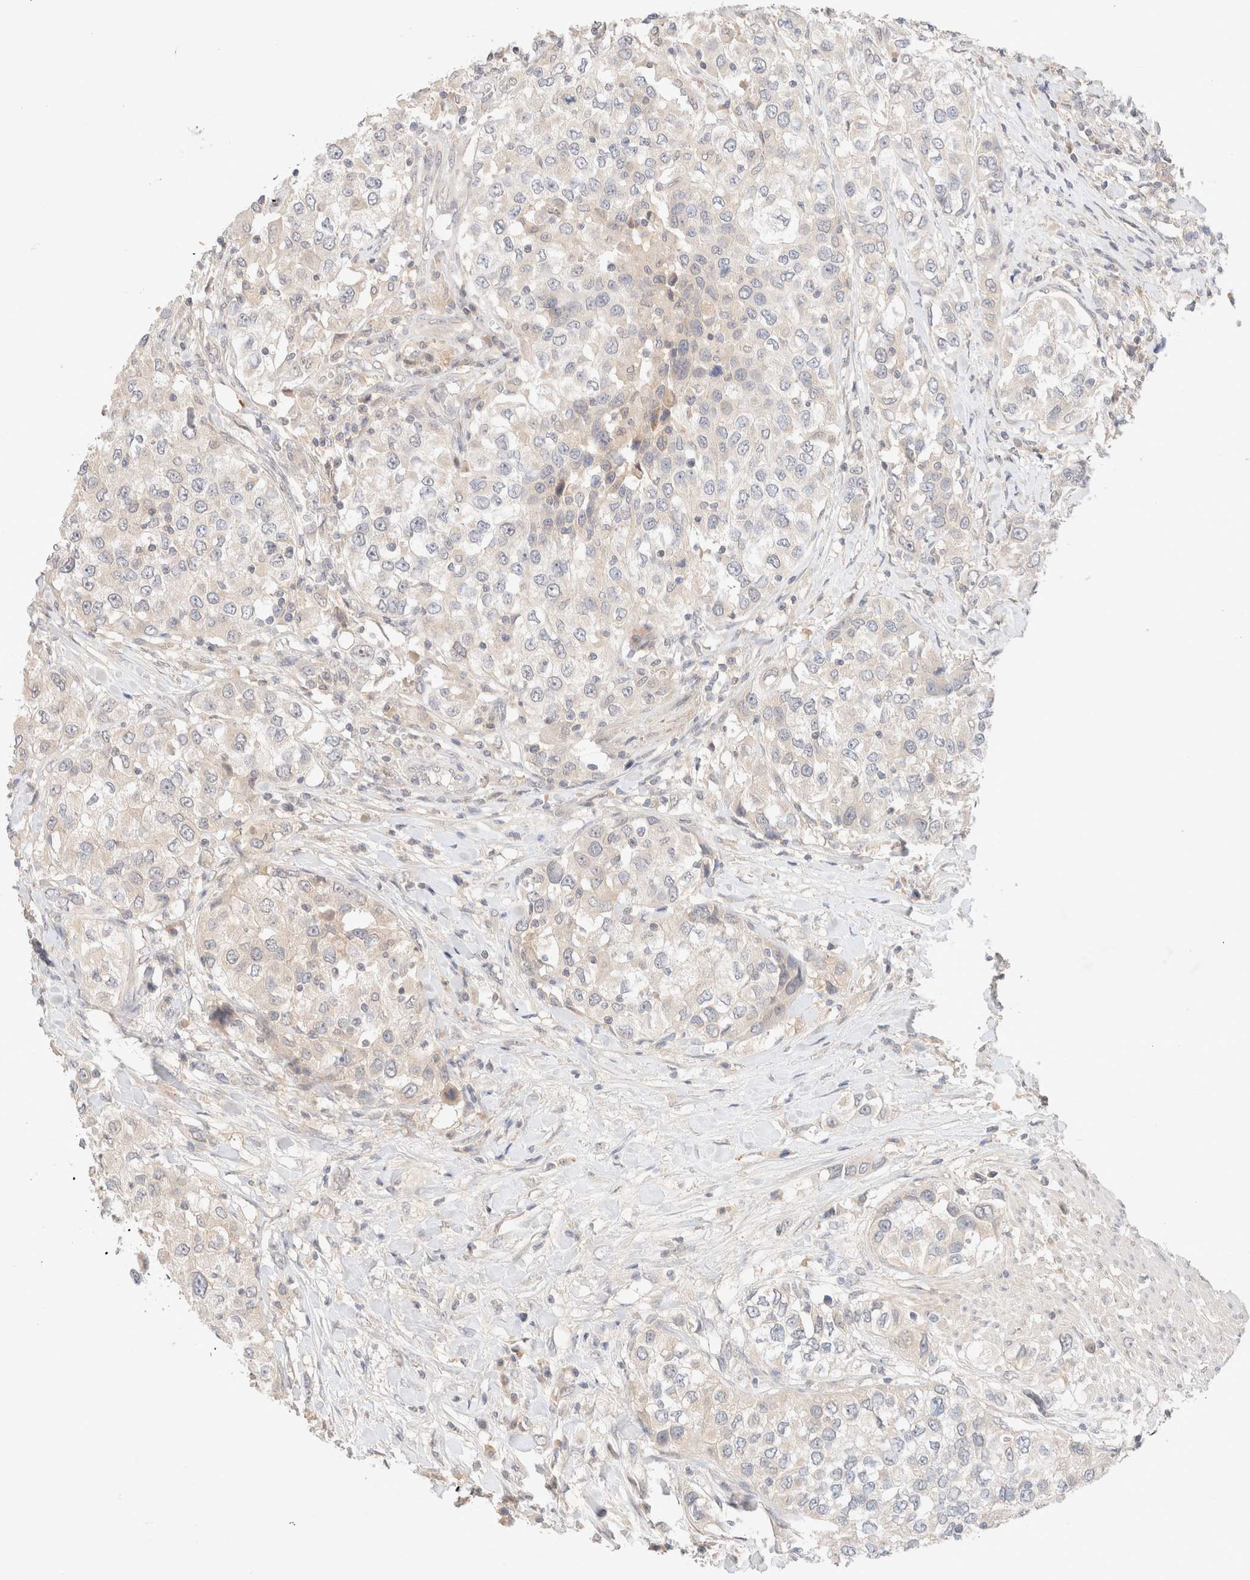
{"staining": {"intensity": "negative", "quantity": "none", "location": "none"}, "tissue": "urothelial cancer", "cell_type": "Tumor cells", "image_type": "cancer", "snomed": [{"axis": "morphology", "description": "Urothelial carcinoma, High grade"}, {"axis": "topography", "description": "Urinary bladder"}], "caption": "A high-resolution histopathology image shows immunohistochemistry staining of urothelial carcinoma (high-grade), which displays no significant staining in tumor cells.", "gene": "SARM1", "patient": {"sex": "female", "age": 80}}